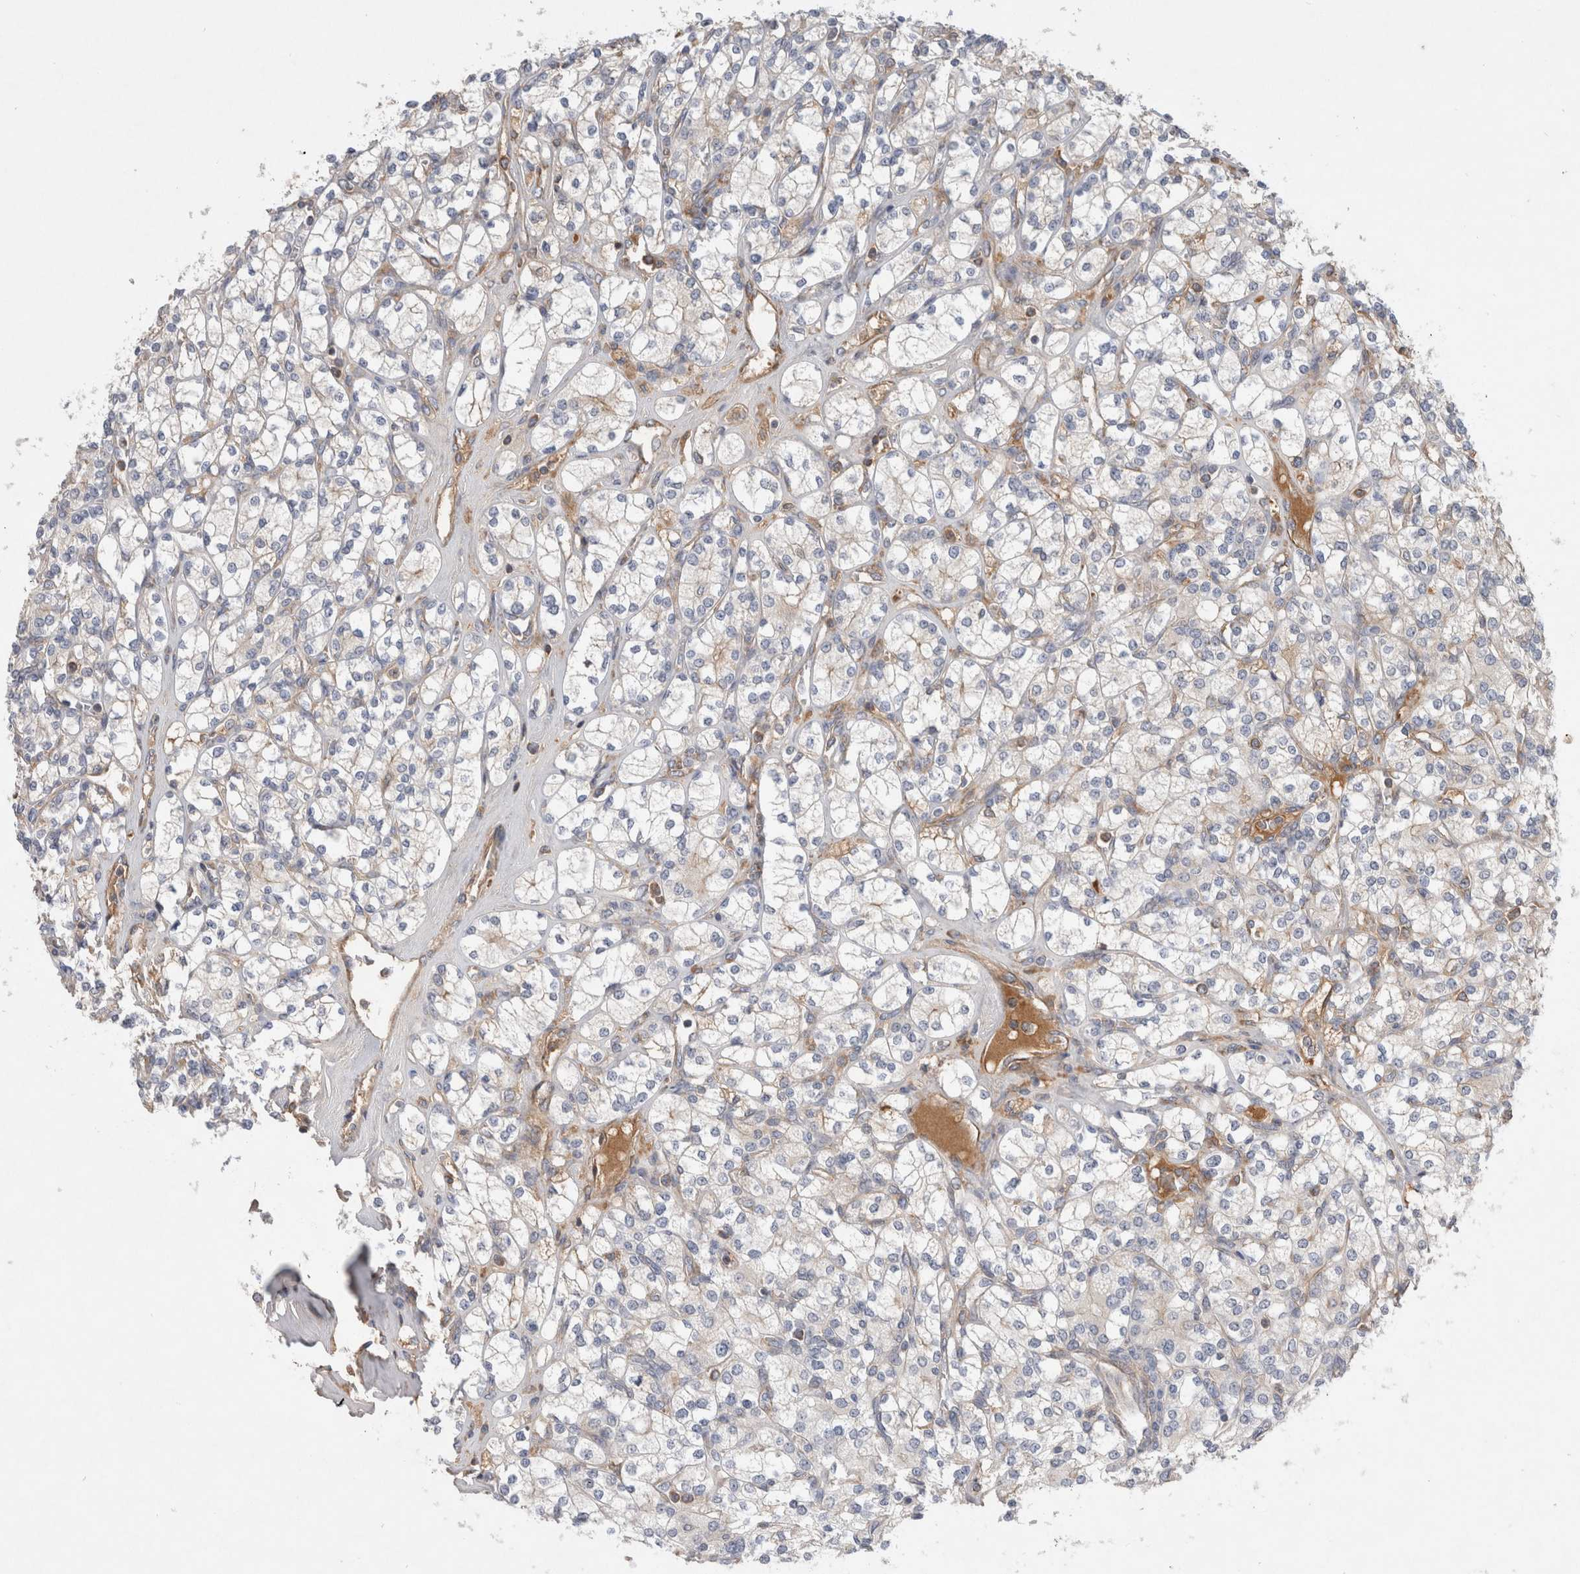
{"staining": {"intensity": "negative", "quantity": "none", "location": "none"}, "tissue": "renal cancer", "cell_type": "Tumor cells", "image_type": "cancer", "snomed": [{"axis": "morphology", "description": "Adenocarcinoma, NOS"}, {"axis": "topography", "description": "Kidney"}], "caption": "This is an immunohistochemistry photomicrograph of renal cancer. There is no positivity in tumor cells.", "gene": "MRPS28", "patient": {"sex": "male", "age": 77}}